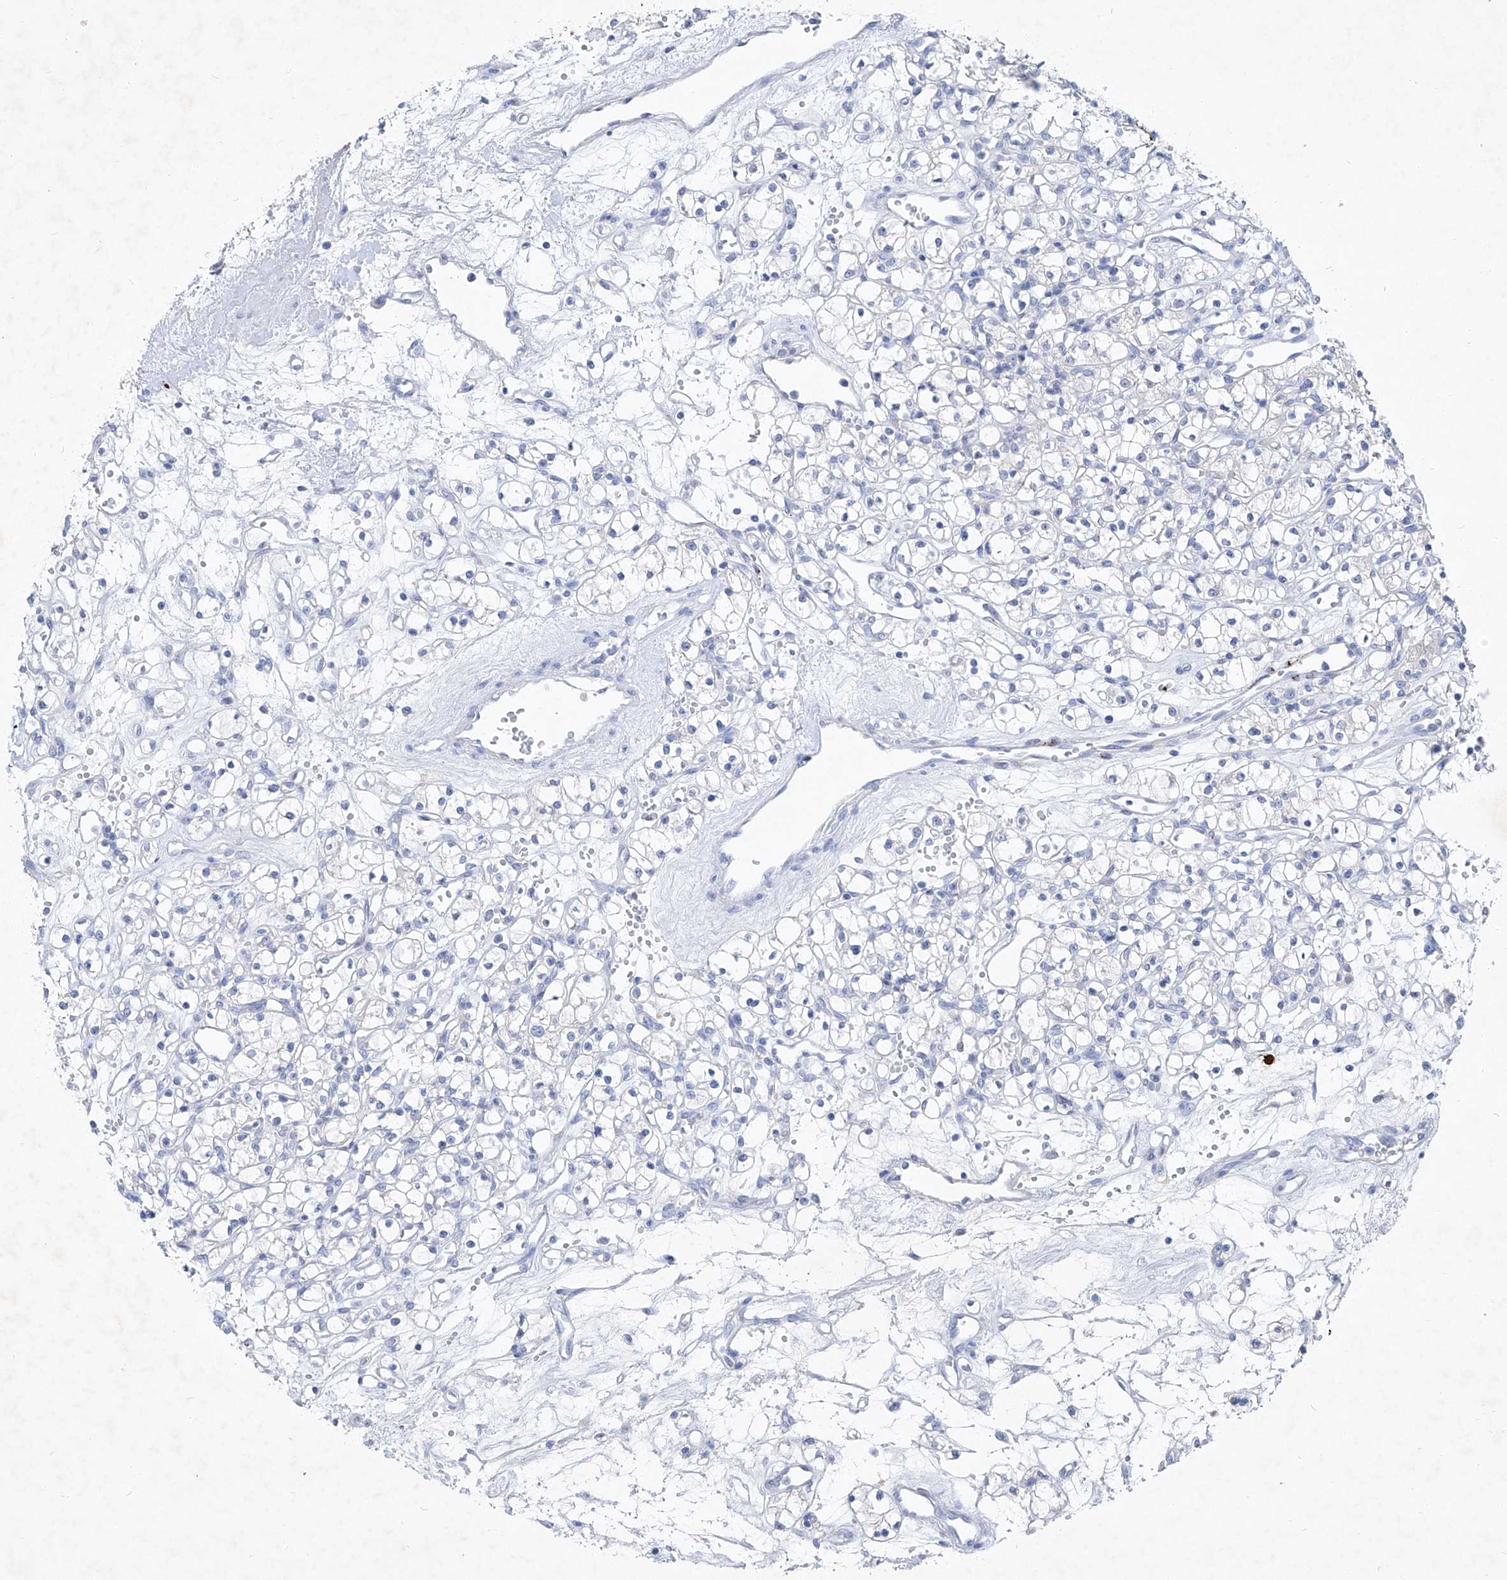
{"staining": {"intensity": "negative", "quantity": "none", "location": "none"}, "tissue": "renal cancer", "cell_type": "Tumor cells", "image_type": "cancer", "snomed": [{"axis": "morphology", "description": "Adenocarcinoma, NOS"}, {"axis": "topography", "description": "Kidney"}], "caption": "Immunohistochemical staining of human renal cancer (adenocarcinoma) displays no significant expression in tumor cells.", "gene": "FRS3", "patient": {"sex": "female", "age": 59}}